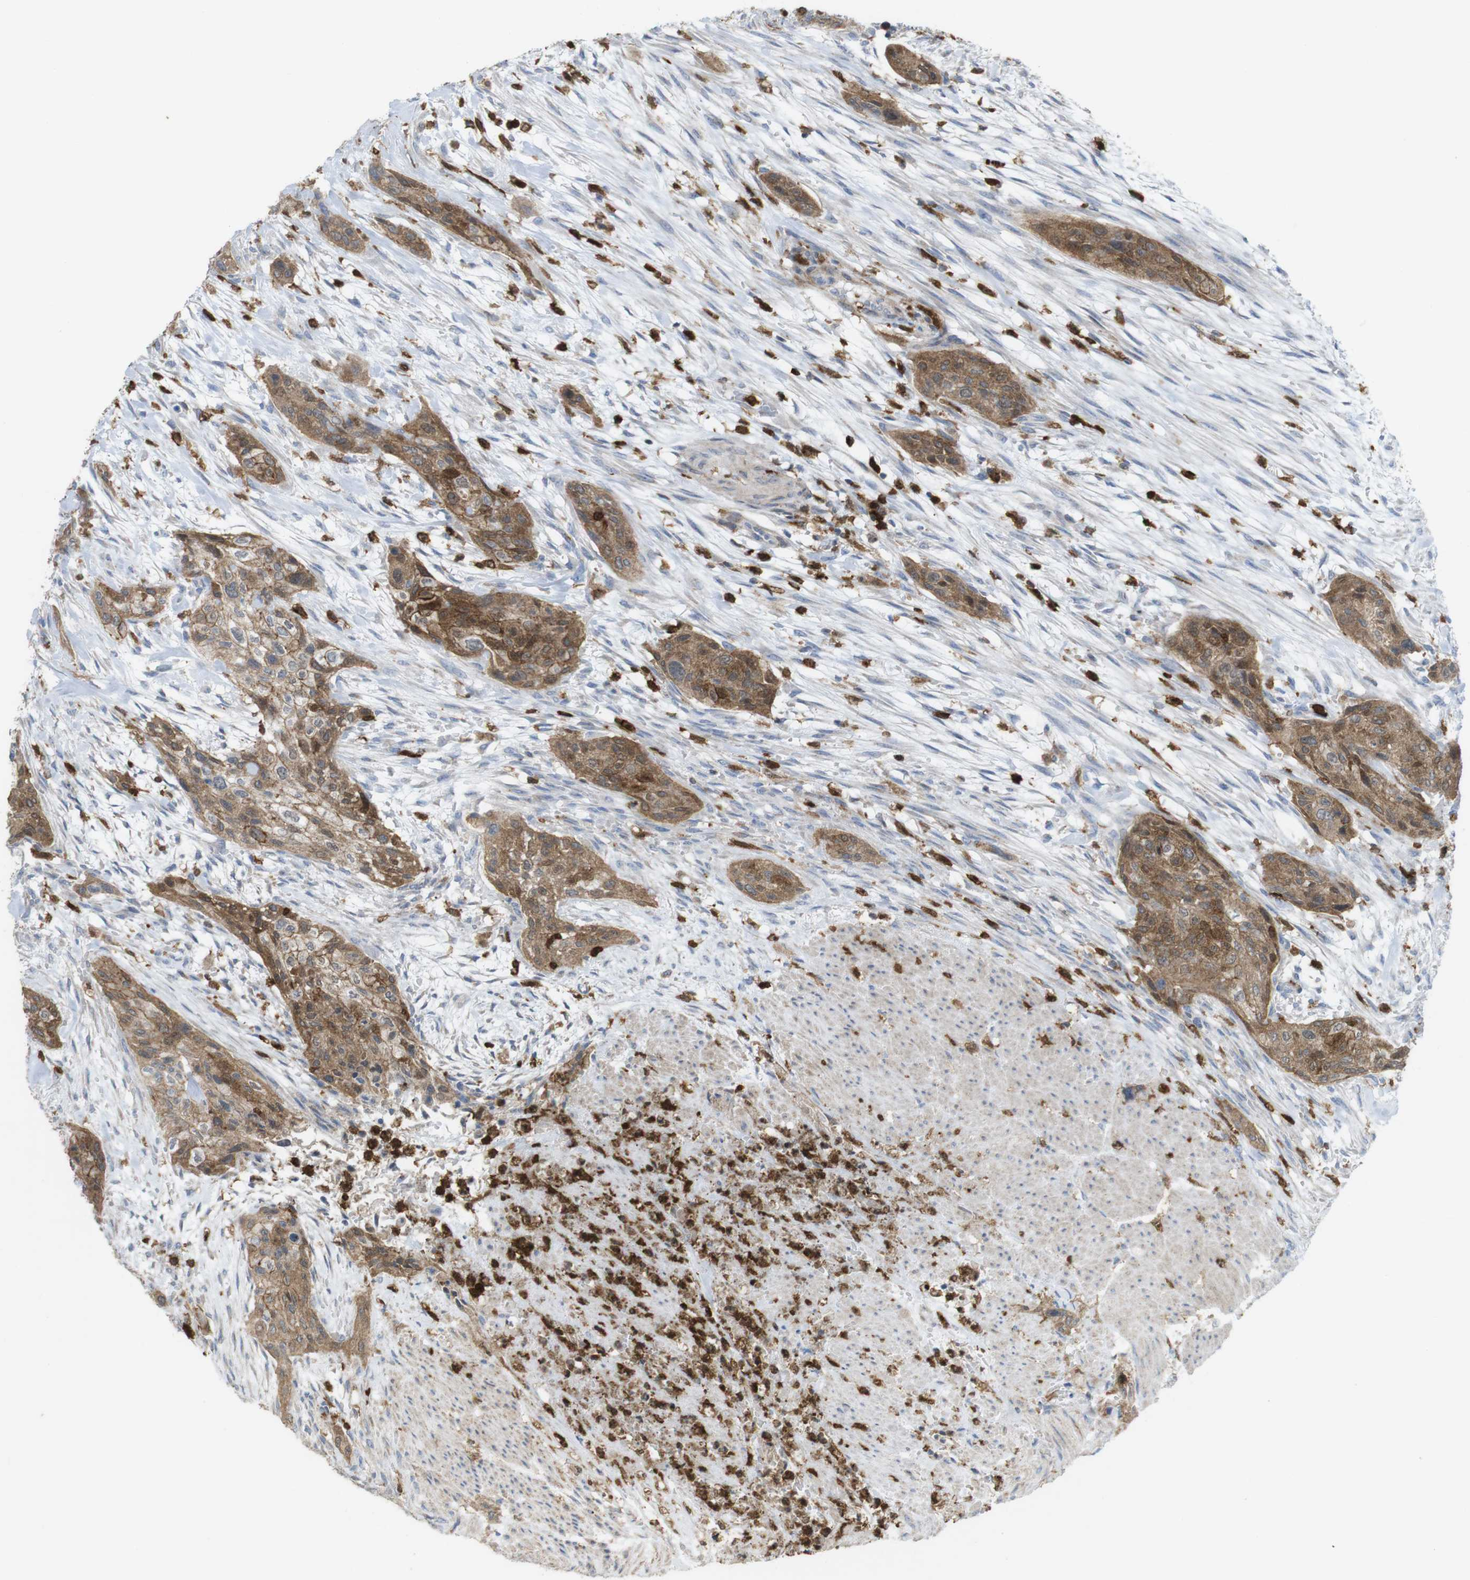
{"staining": {"intensity": "moderate", "quantity": ">75%", "location": "cytoplasmic/membranous"}, "tissue": "urothelial cancer", "cell_type": "Tumor cells", "image_type": "cancer", "snomed": [{"axis": "morphology", "description": "Urothelial carcinoma, High grade"}, {"axis": "topography", "description": "Urinary bladder"}], "caption": "About >75% of tumor cells in human high-grade urothelial carcinoma reveal moderate cytoplasmic/membranous protein expression as visualized by brown immunohistochemical staining.", "gene": "PRKCD", "patient": {"sex": "male", "age": 35}}